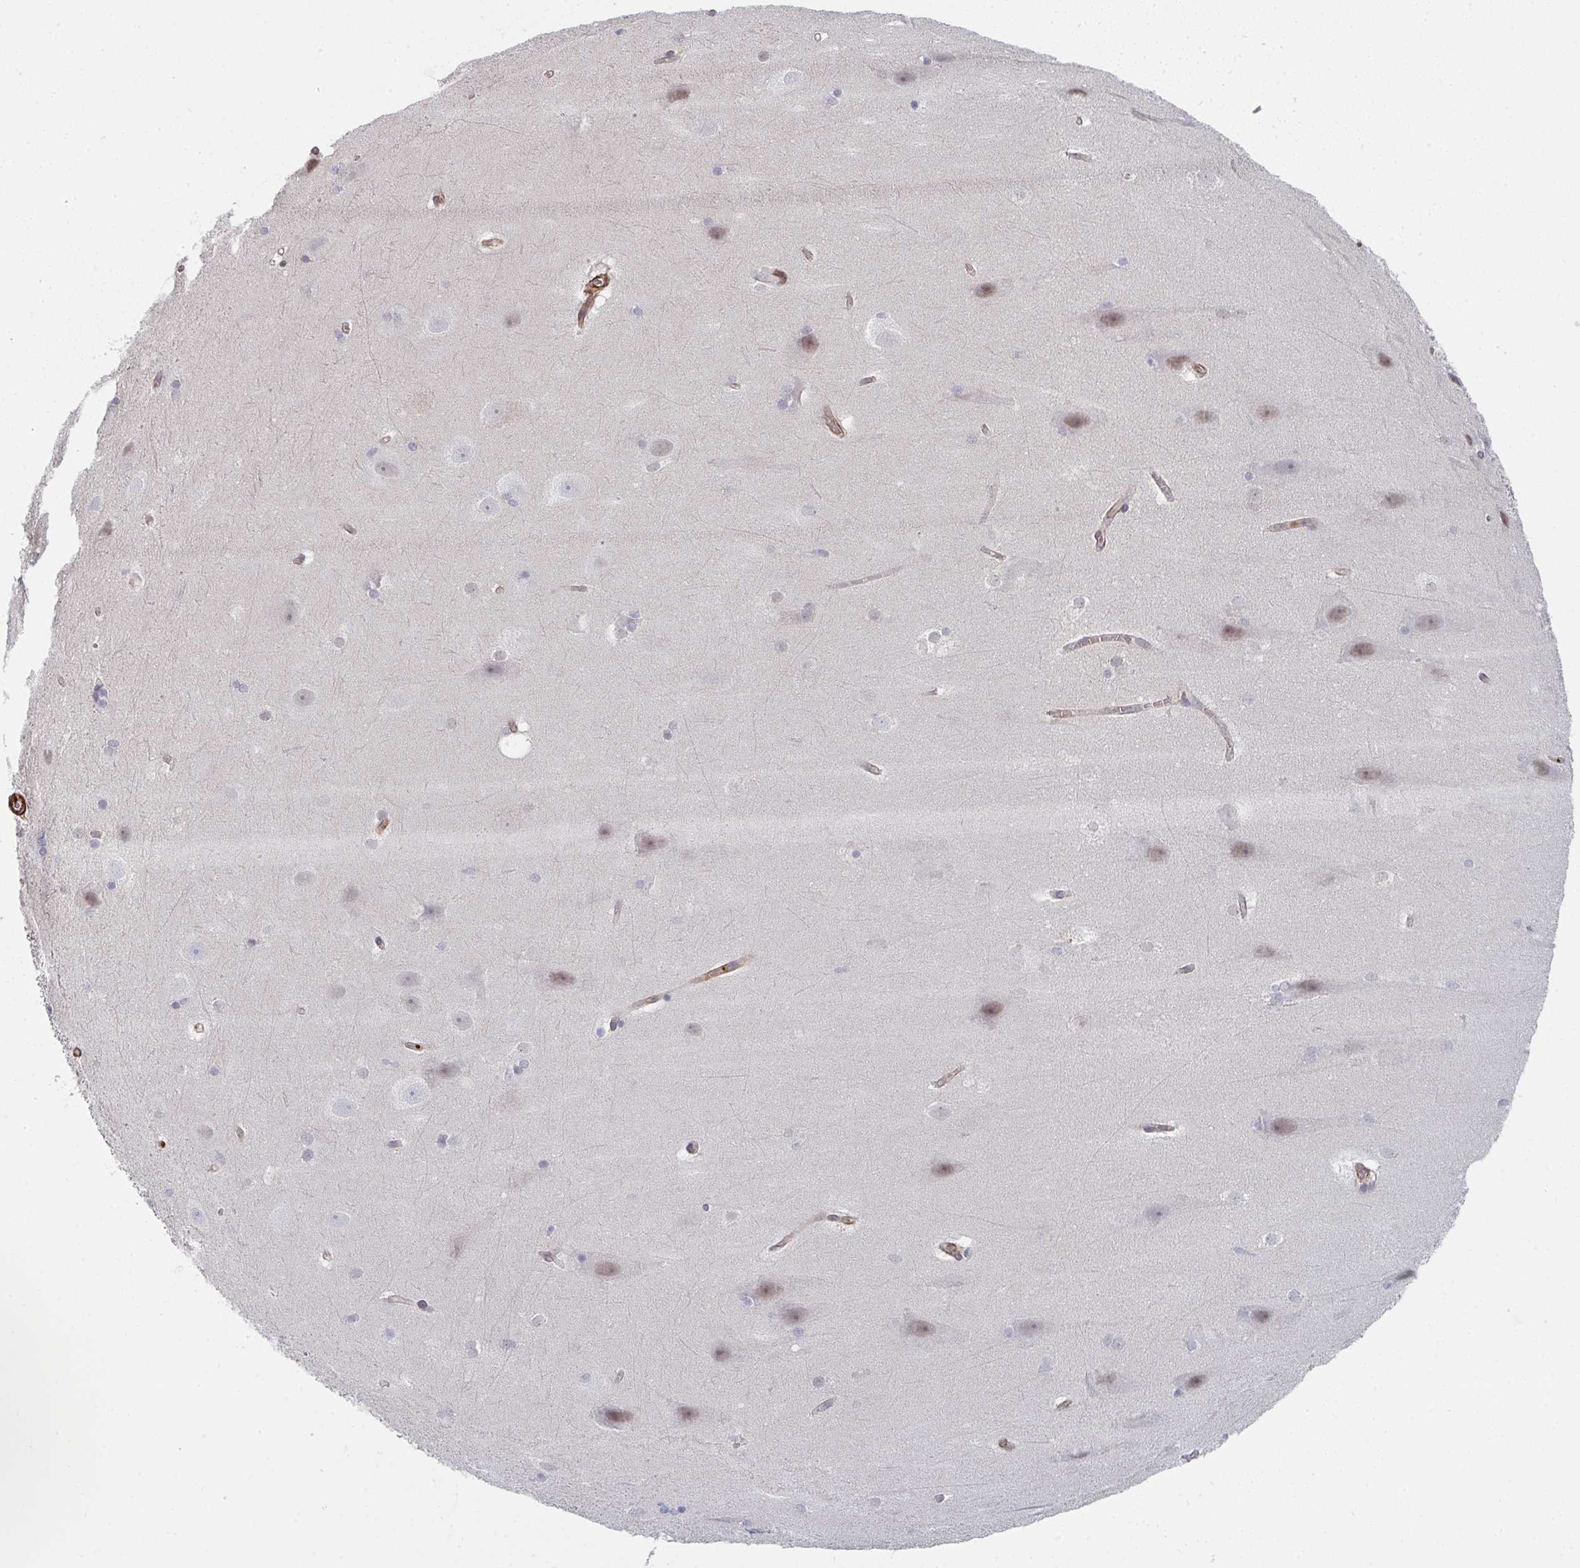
{"staining": {"intensity": "negative", "quantity": "none", "location": "none"}, "tissue": "hippocampus", "cell_type": "Glial cells", "image_type": "normal", "snomed": [{"axis": "morphology", "description": "Normal tissue, NOS"}, {"axis": "topography", "description": "Cerebral cortex"}, {"axis": "topography", "description": "Hippocampus"}], "caption": "A high-resolution image shows immunohistochemistry staining of normal hippocampus, which shows no significant staining in glial cells.", "gene": "NEURL4", "patient": {"sex": "female", "age": 19}}